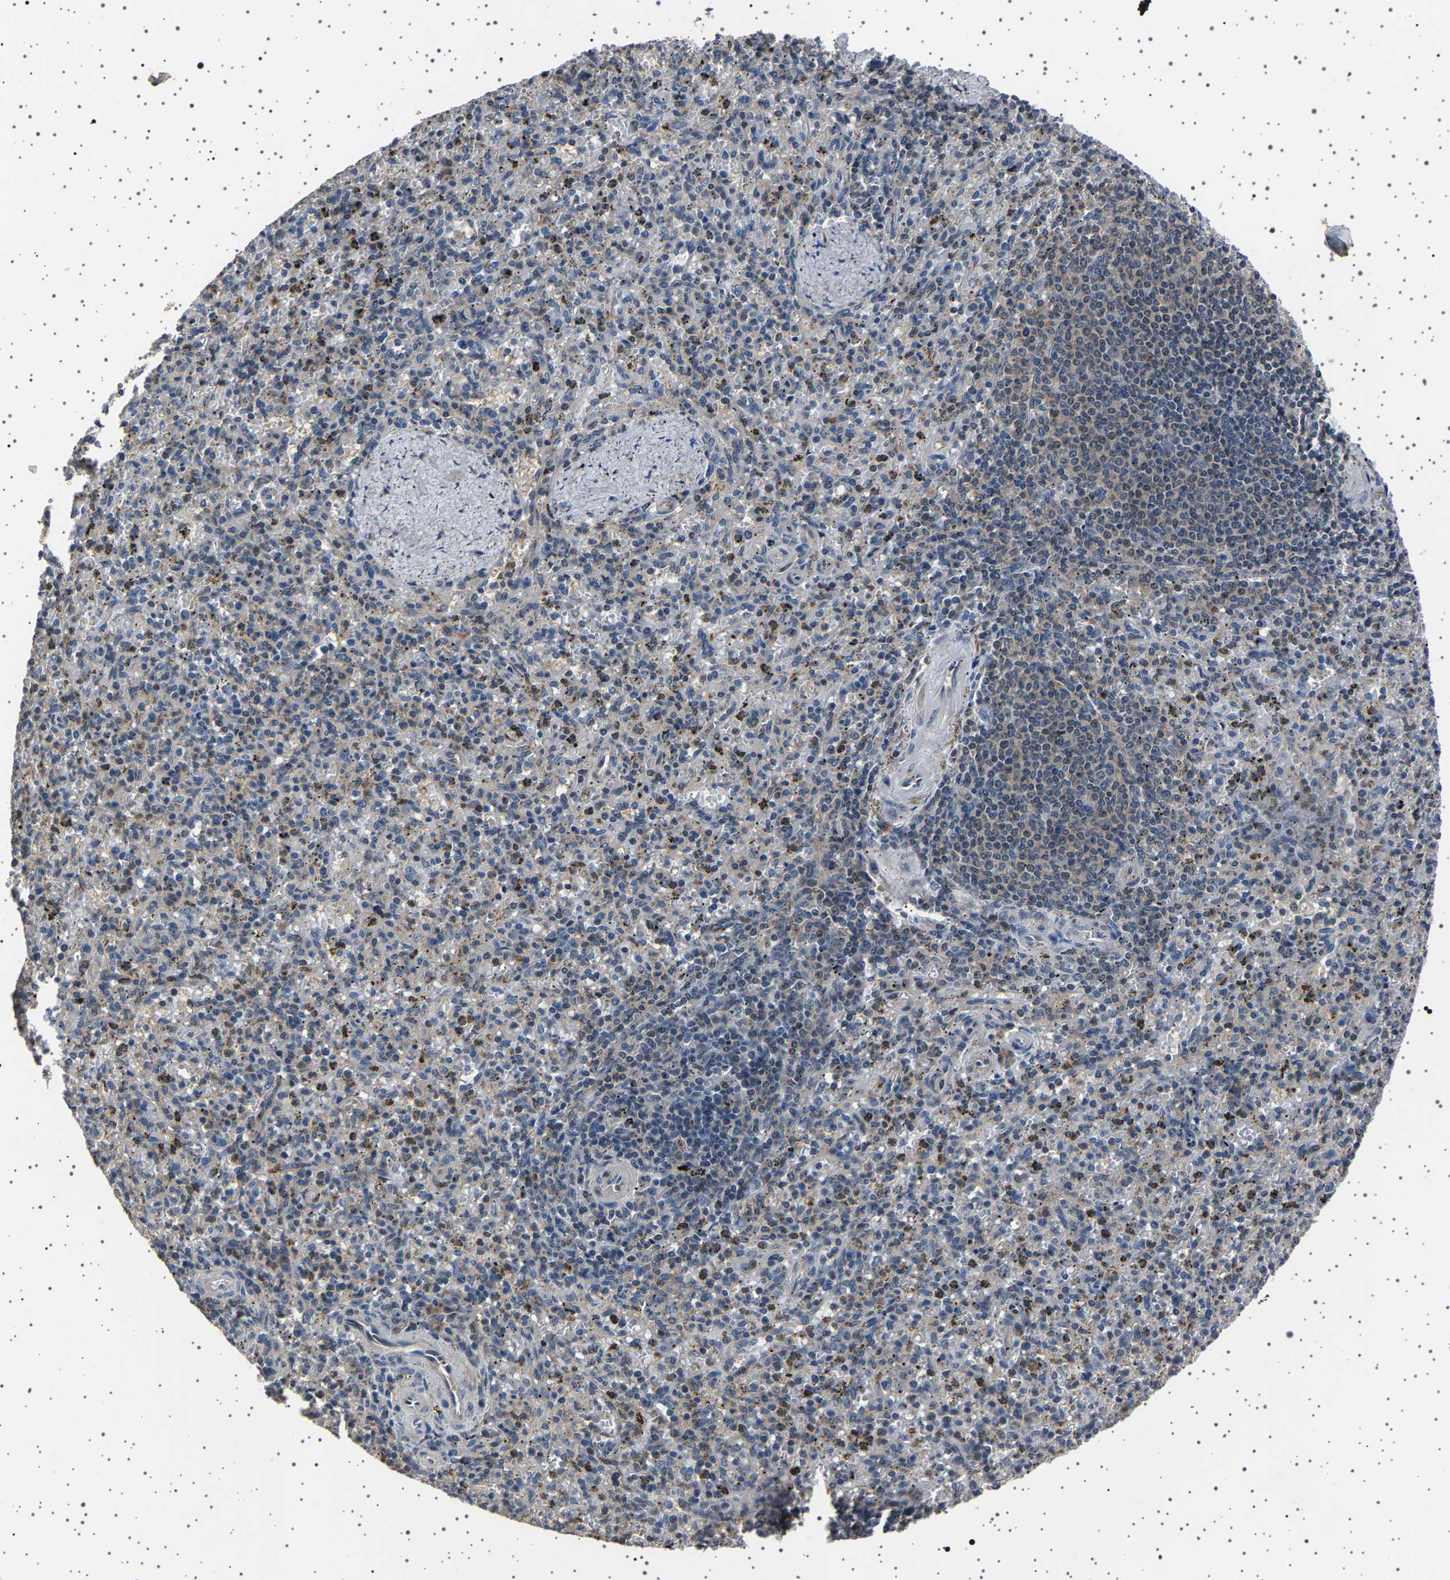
{"staining": {"intensity": "negative", "quantity": "none", "location": "none"}, "tissue": "spleen", "cell_type": "Cells in red pulp", "image_type": "normal", "snomed": [{"axis": "morphology", "description": "Normal tissue, NOS"}, {"axis": "topography", "description": "Spleen"}], "caption": "Immunohistochemistry (IHC) photomicrograph of normal spleen: spleen stained with DAB reveals no significant protein expression in cells in red pulp.", "gene": "NCKAP1", "patient": {"sex": "male", "age": 72}}